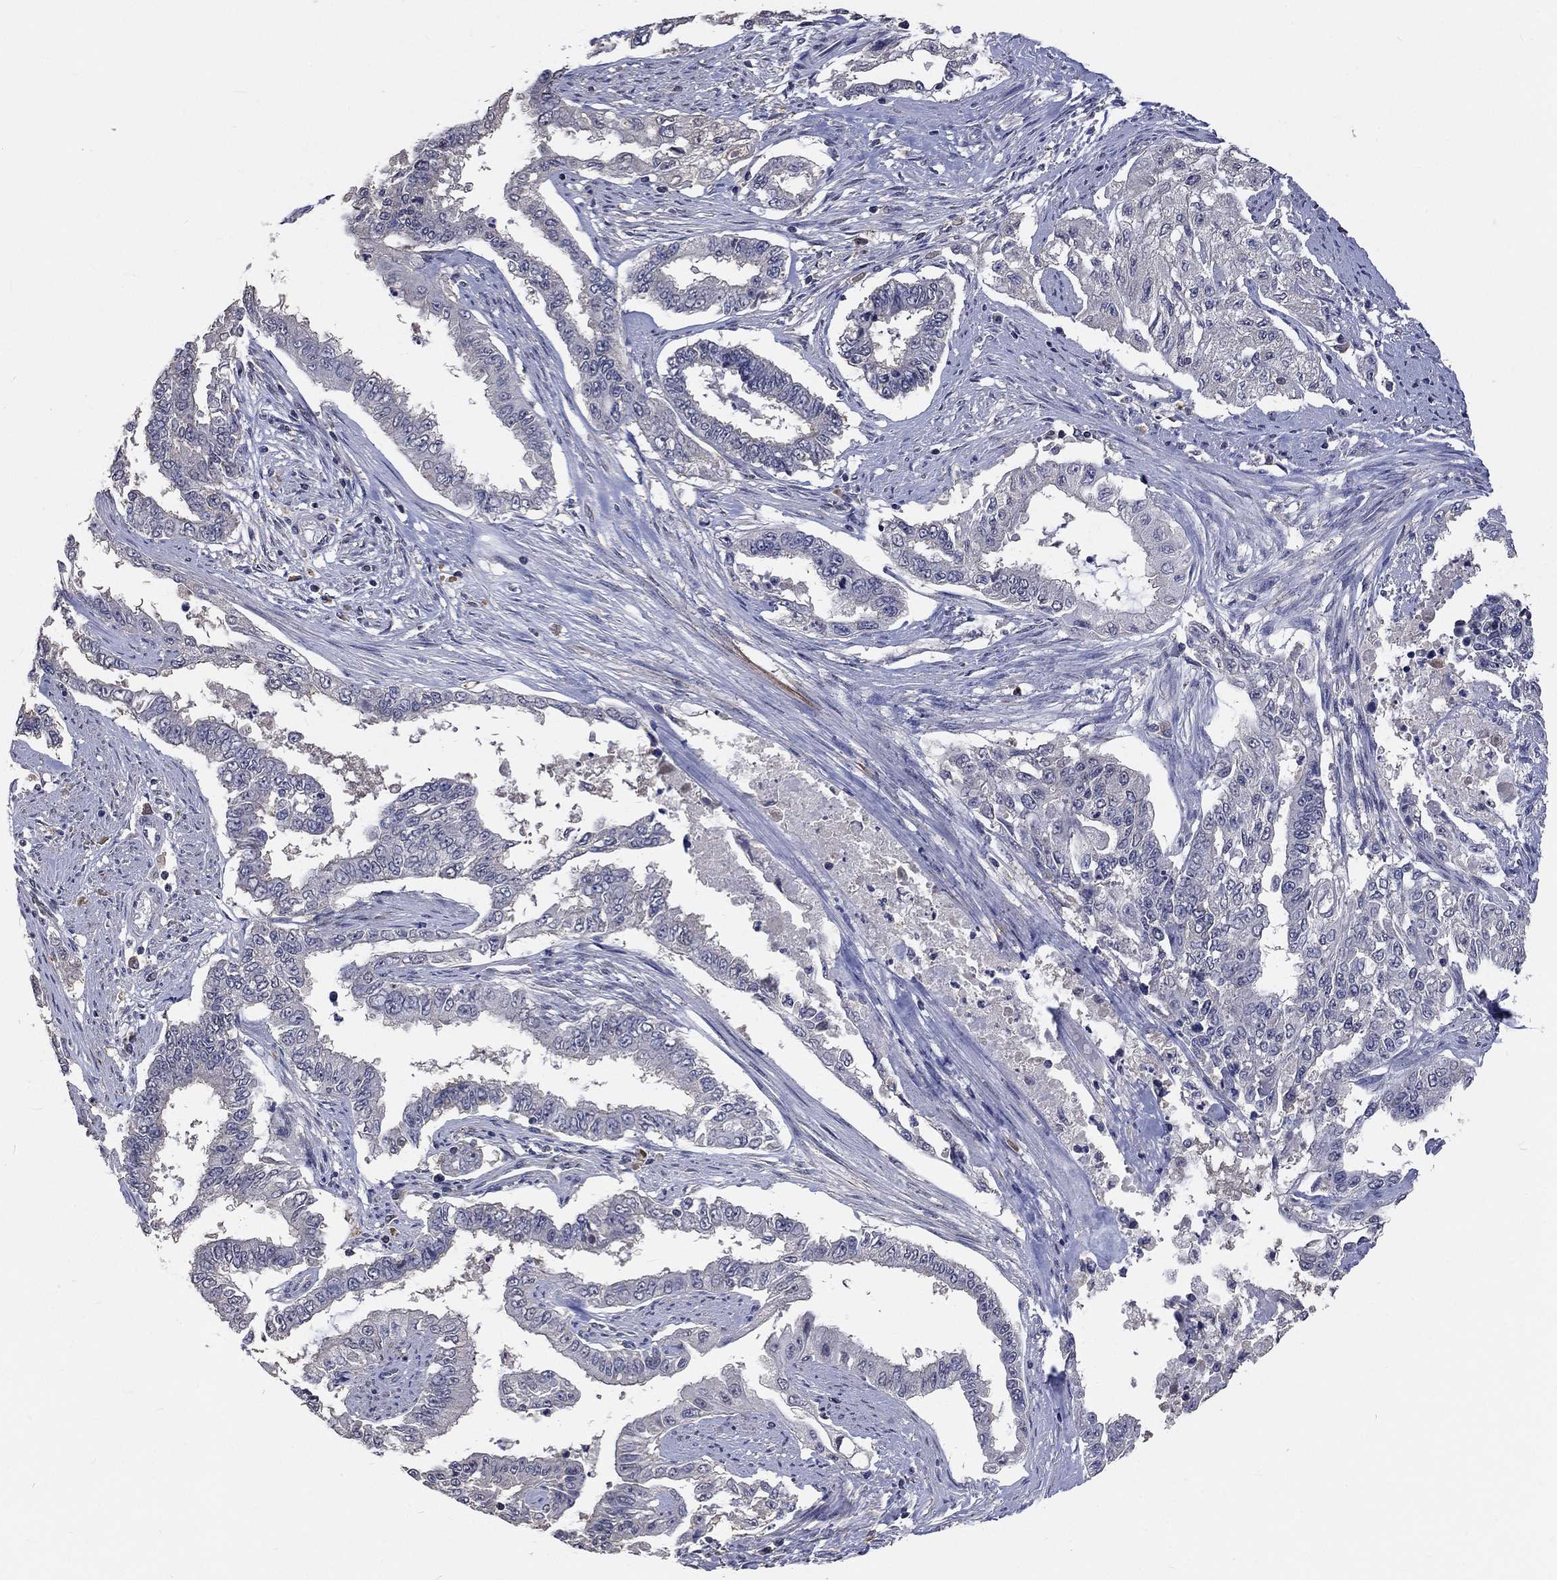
{"staining": {"intensity": "negative", "quantity": "none", "location": "none"}, "tissue": "endometrial cancer", "cell_type": "Tumor cells", "image_type": "cancer", "snomed": [{"axis": "morphology", "description": "Adenocarcinoma, NOS"}, {"axis": "topography", "description": "Uterus"}], "caption": "Protein analysis of endometrial adenocarcinoma reveals no significant staining in tumor cells. Nuclei are stained in blue.", "gene": "ZBTB18", "patient": {"sex": "female", "age": 59}}